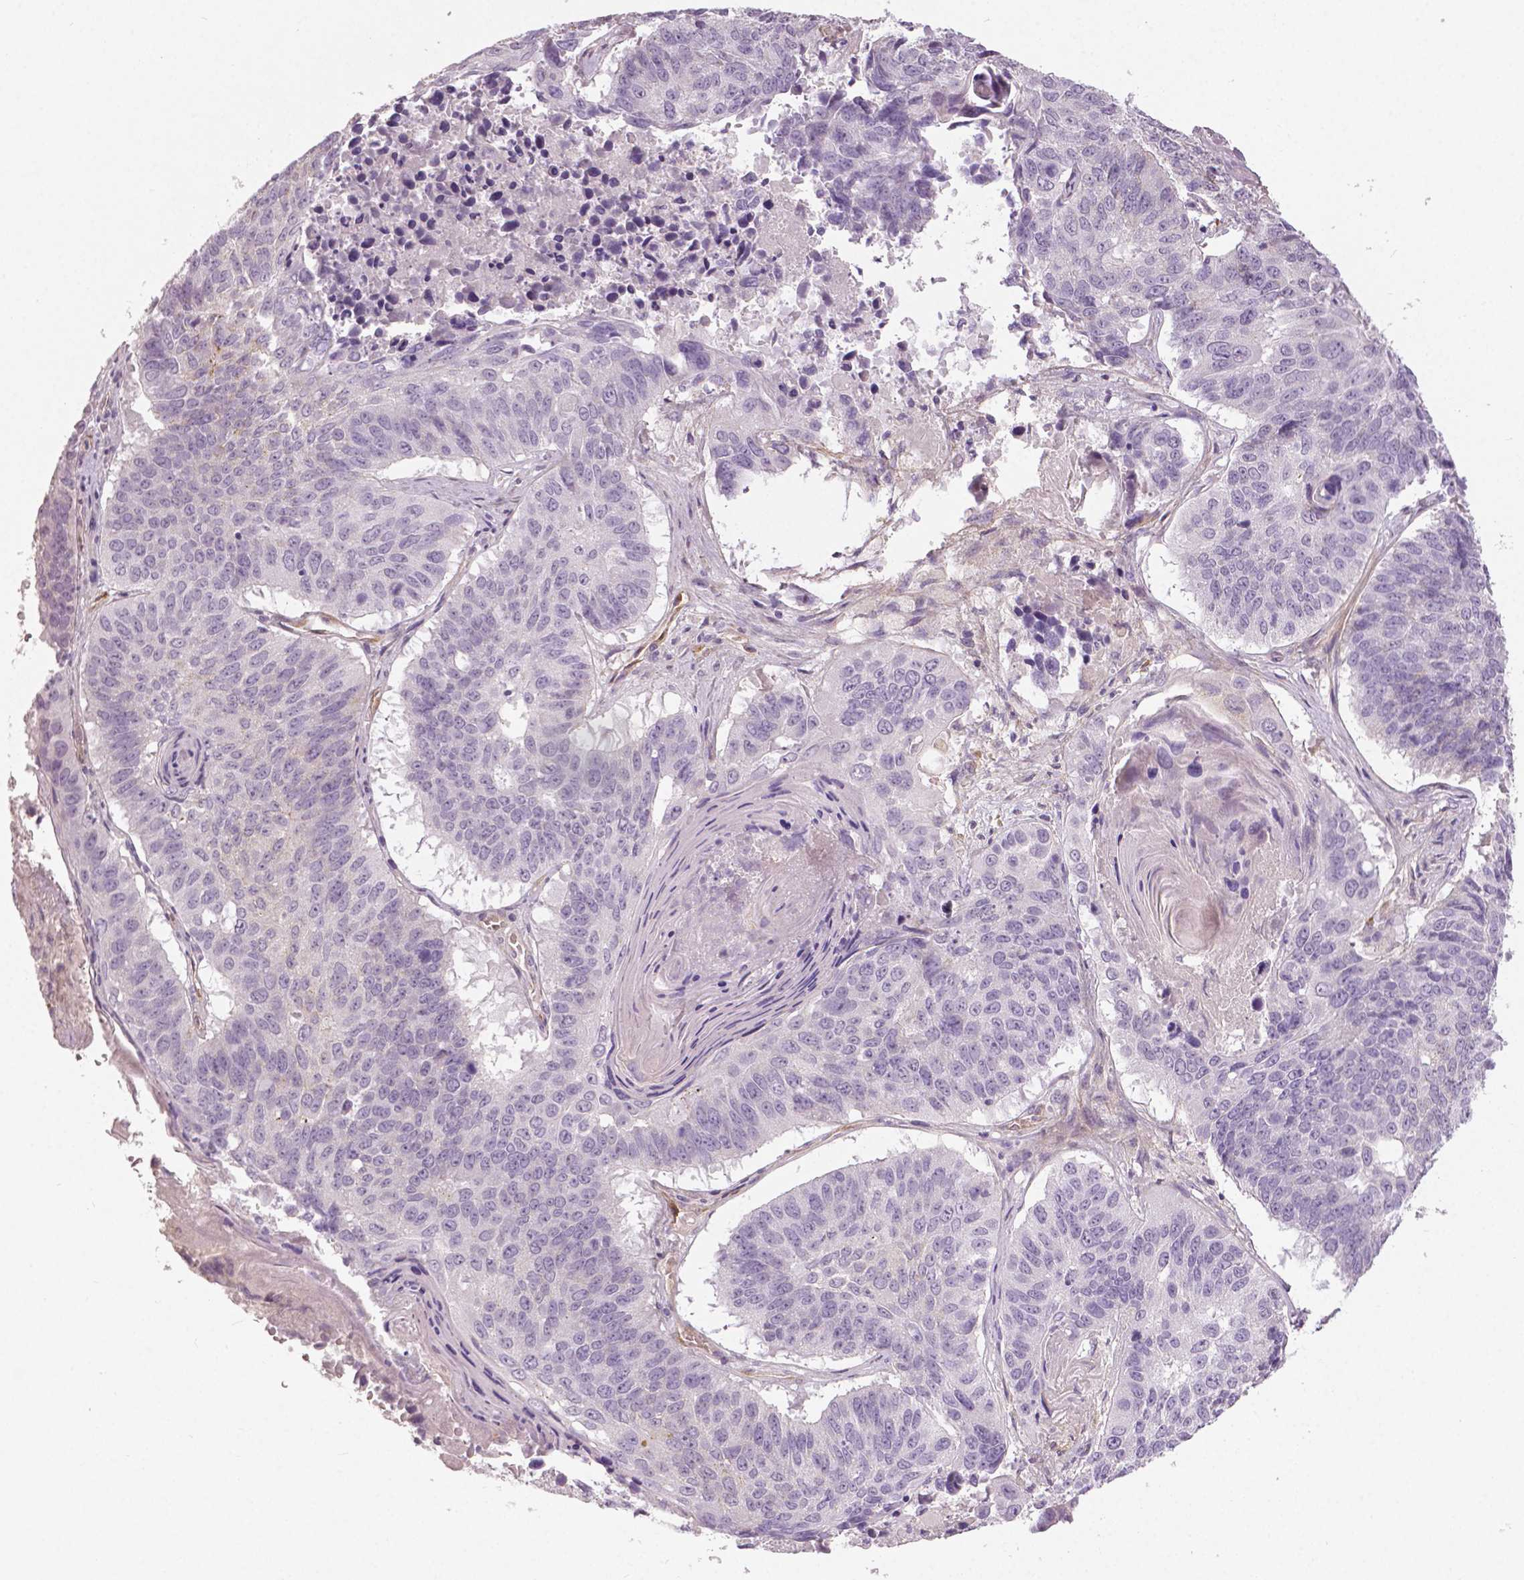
{"staining": {"intensity": "negative", "quantity": "none", "location": "none"}, "tissue": "lung cancer", "cell_type": "Tumor cells", "image_type": "cancer", "snomed": [{"axis": "morphology", "description": "Squamous cell carcinoma, NOS"}, {"axis": "topography", "description": "Lung"}], "caption": "Lung cancer (squamous cell carcinoma) was stained to show a protein in brown. There is no significant positivity in tumor cells.", "gene": "FLT1", "patient": {"sex": "male", "age": 73}}